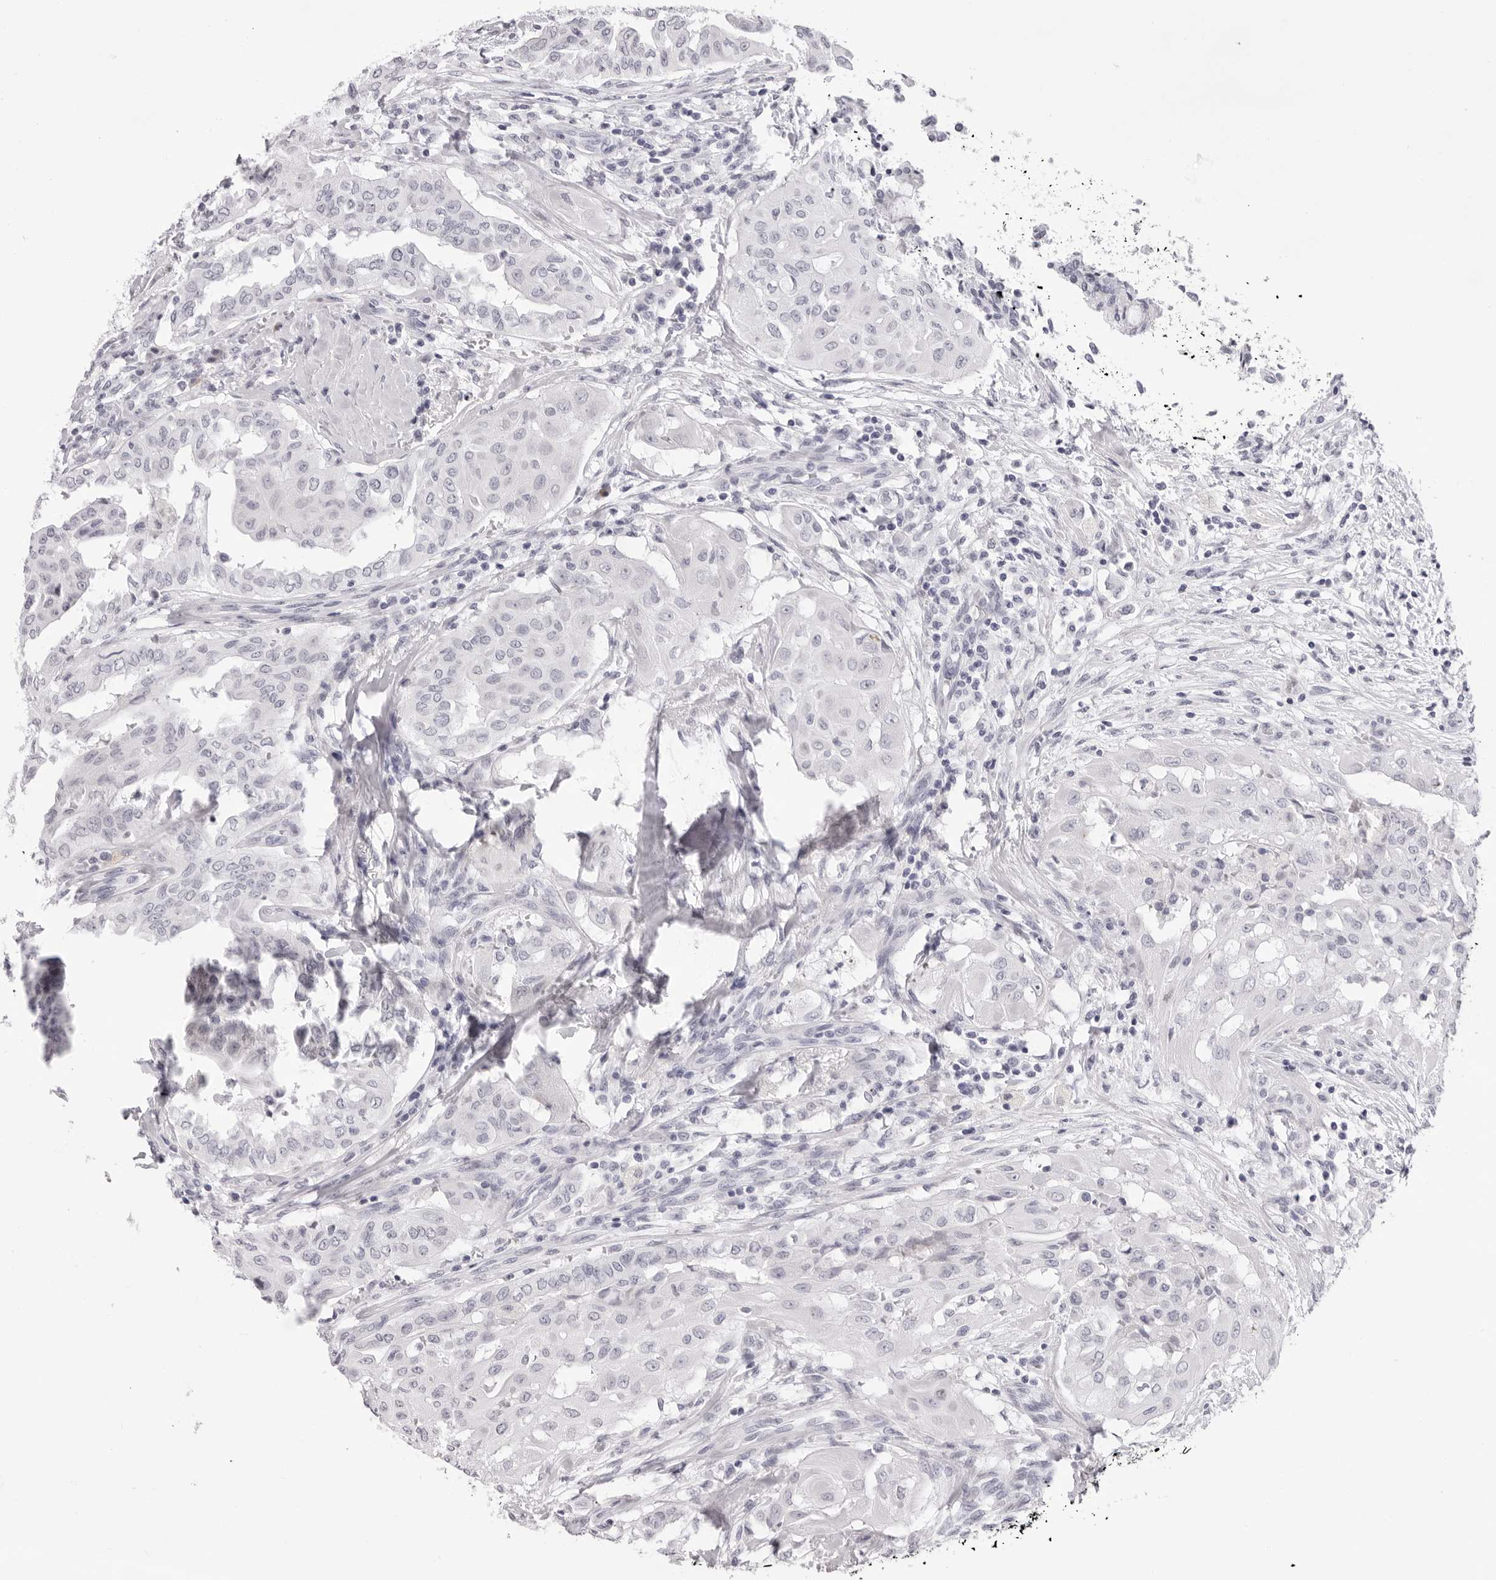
{"staining": {"intensity": "negative", "quantity": "none", "location": "none"}, "tissue": "thyroid cancer", "cell_type": "Tumor cells", "image_type": "cancer", "snomed": [{"axis": "morphology", "description": "Papillary adenocarcinoma, NOS"}, {"axis": "topography", "description": "Thyroid gland"}], "caption": "Tumor cells show no significant positivity in thyroid cancer (papillary adenocarcinoma). The staining is performed using DAB (3,3'-diaminobenzidine) brown chromogen with nuclei counter-stained in using hematoxylin.", "gene": "SMIM2", "patient": {"sex": "female", "age": 59}}